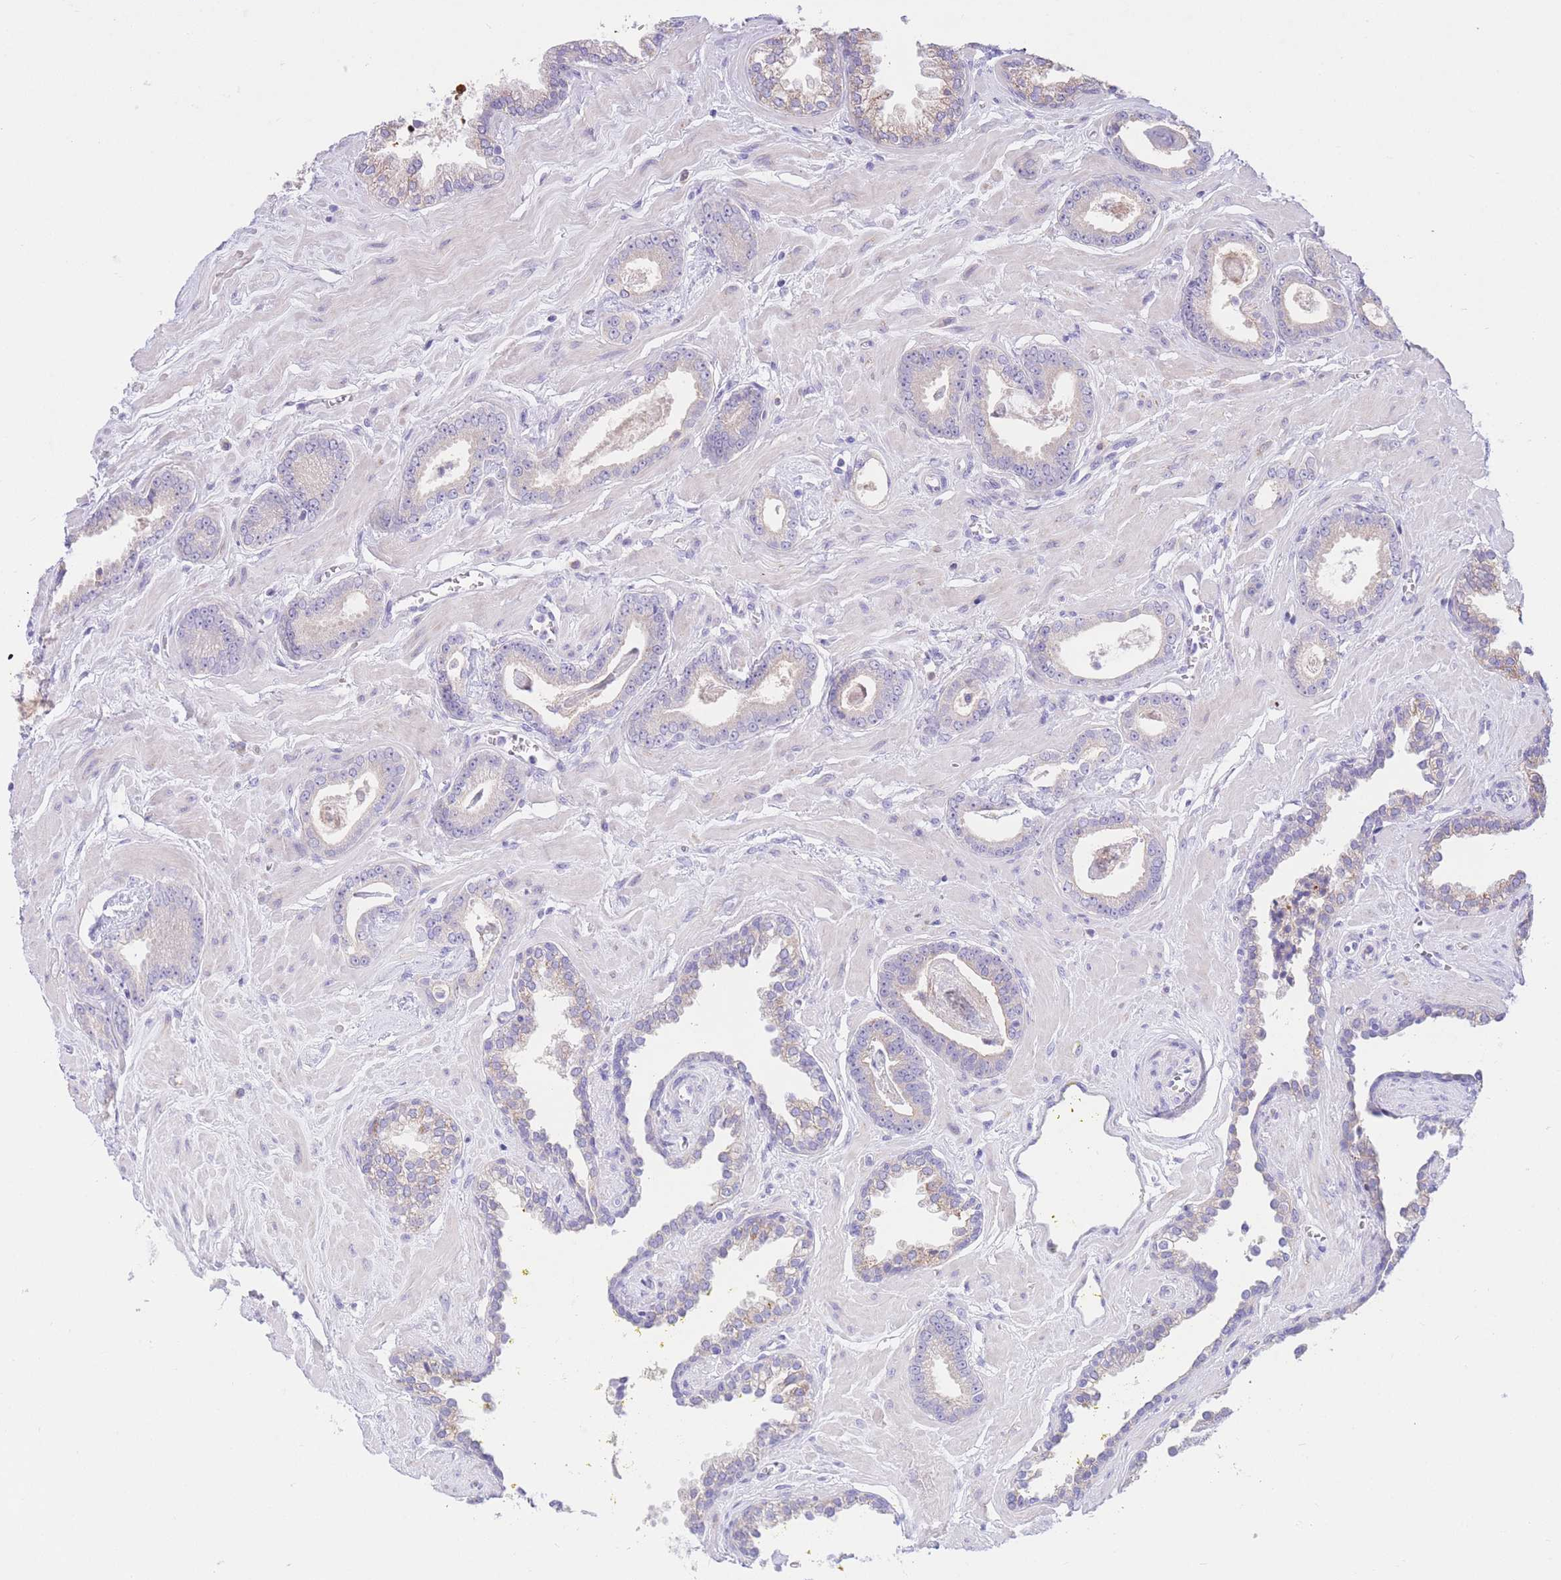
{"staining": {"intensity": "negative", "quantity": "none", "location": "none"}, "tissue": "prostate cancer", "cell_type": "Tumor cells", "image_type": "cancer", "snomed": [{"axis": "morphology", "description": "Adenocarcinoma, Low grade"}, {"axis": "topography", "description": "Prostate"}], "caption": "The immunohistochemistry photomicrograph has no significant expression in tumor cells of prostate adenocarcinoma (low-grade) tissue.", "gene": "RPL39L", "patient": {"sex": "male", "age": 60}}